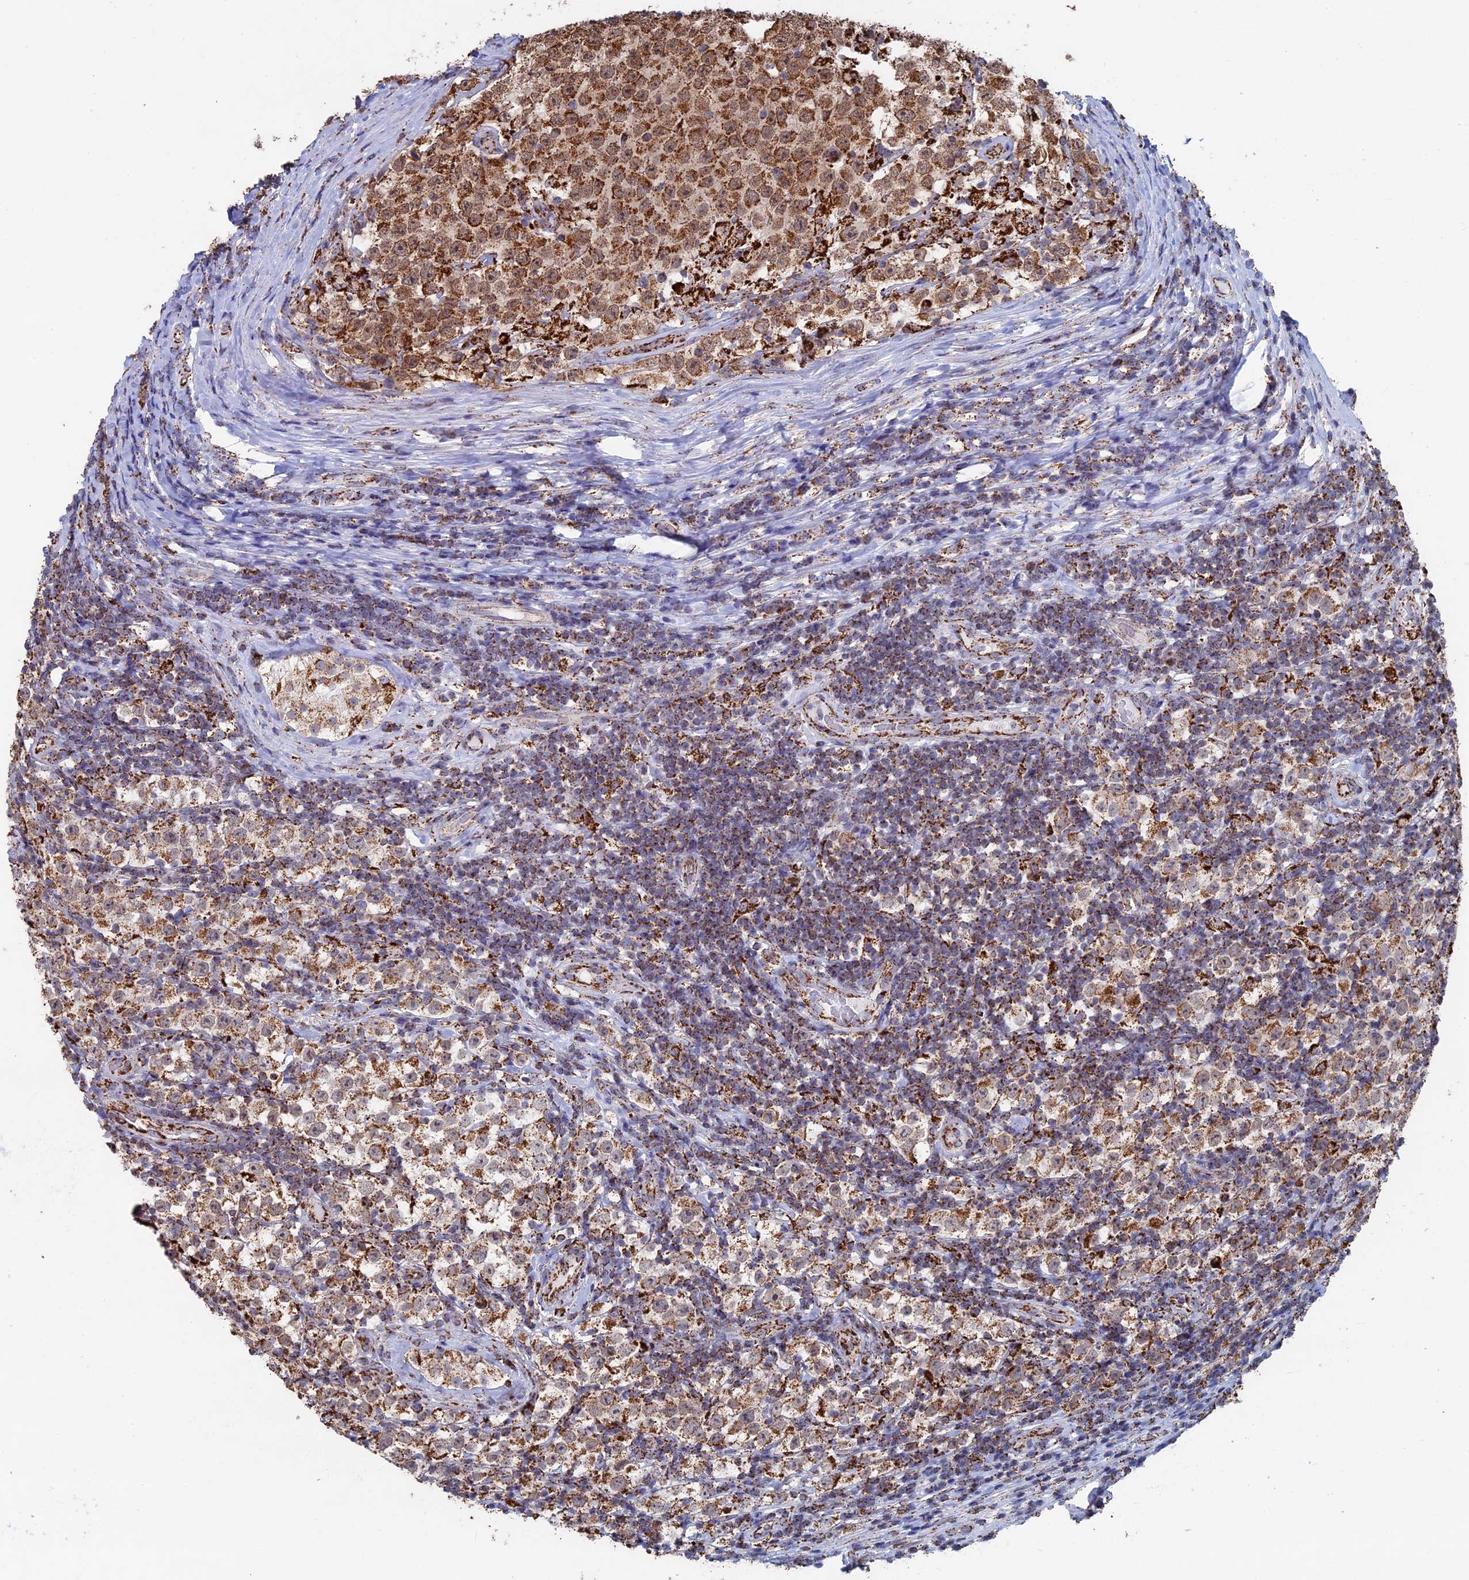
{"staining": {"intensity": "moderate", "quantity": ">75%", "location": "cytoplasmic/membranous"}, "tissue": "testis cancer", "cell_type": "Tumor cells", "image_type": "cancer", "snomed": [{"axis": "morphology", "description": "Normal tissue, NOS"}, {"axis": "morphology", "description": "Urothelial carcinoma, High grade"}, {"axis": "morphology", "description": "Seminoma, NOS"}, {"axis": "morphology", "description": "Carcinoma, Embryonal, NOS"}, {"axis": "topography", "description": "Urinary bladder"}, {"axis": "topography", "description": "Testis"}], "caption": "Immunohistochemistry photomicrograph of testis seminoma stained for a protein (brown), which displays medium levels of moderate cytoplasmic/membranous expression in about >75% of tumor cells.", "gene": "SEC24D", "patient": {"sex": "male", "age": 41}}